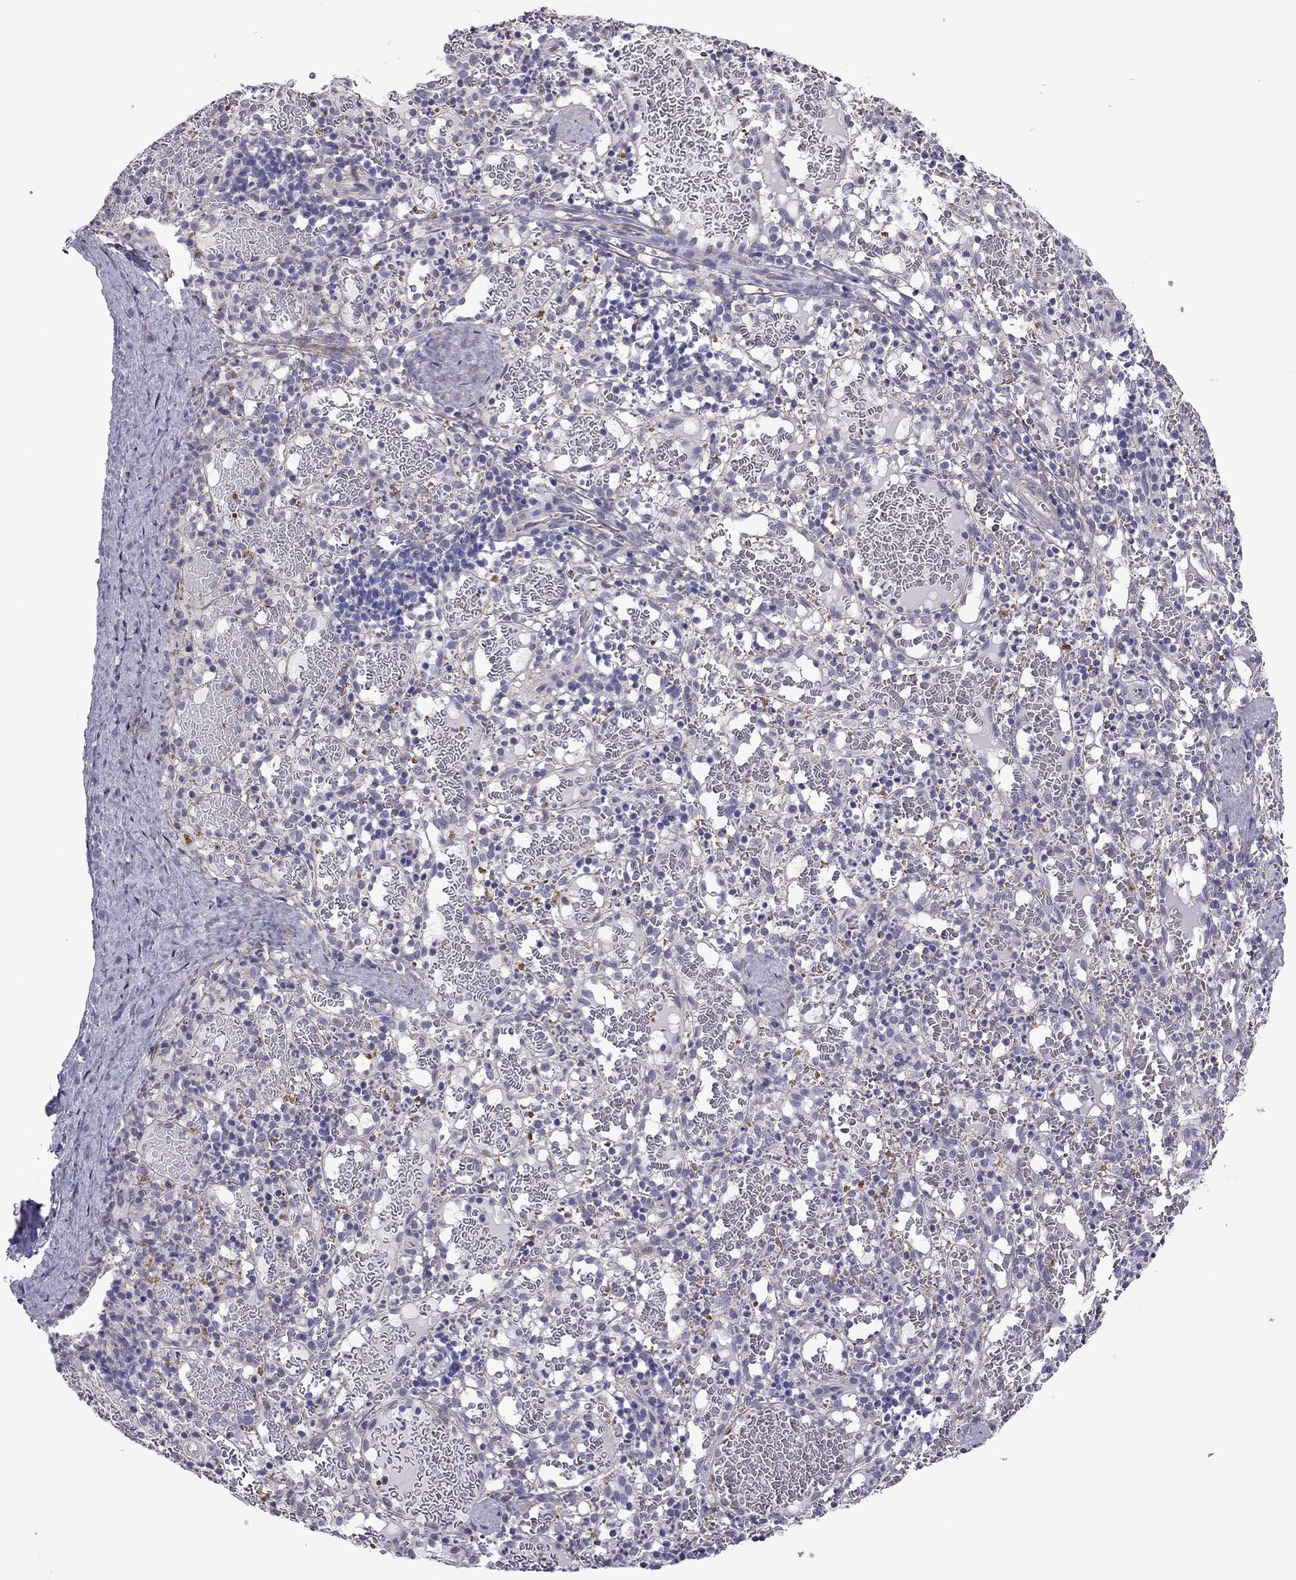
{"staining": {"intensity": "negative", "quantity": "none", "location": "none"}, "tissue": "spleen", "cell_type": "Cells in red pulp", "image_type": "normal", "snomed": [{"axis": "morphology", "description": "Normal tissue, NOS"}, {"axis": "topography", "description": "Spleen"}], "caption": "An immunohistochemistry (IHC) image of normal spleen is shown. There is no staining in cells in red pulp of spleen.", "gene": "SLC16A8", "patient": {"sex": "male", "age": 11}}